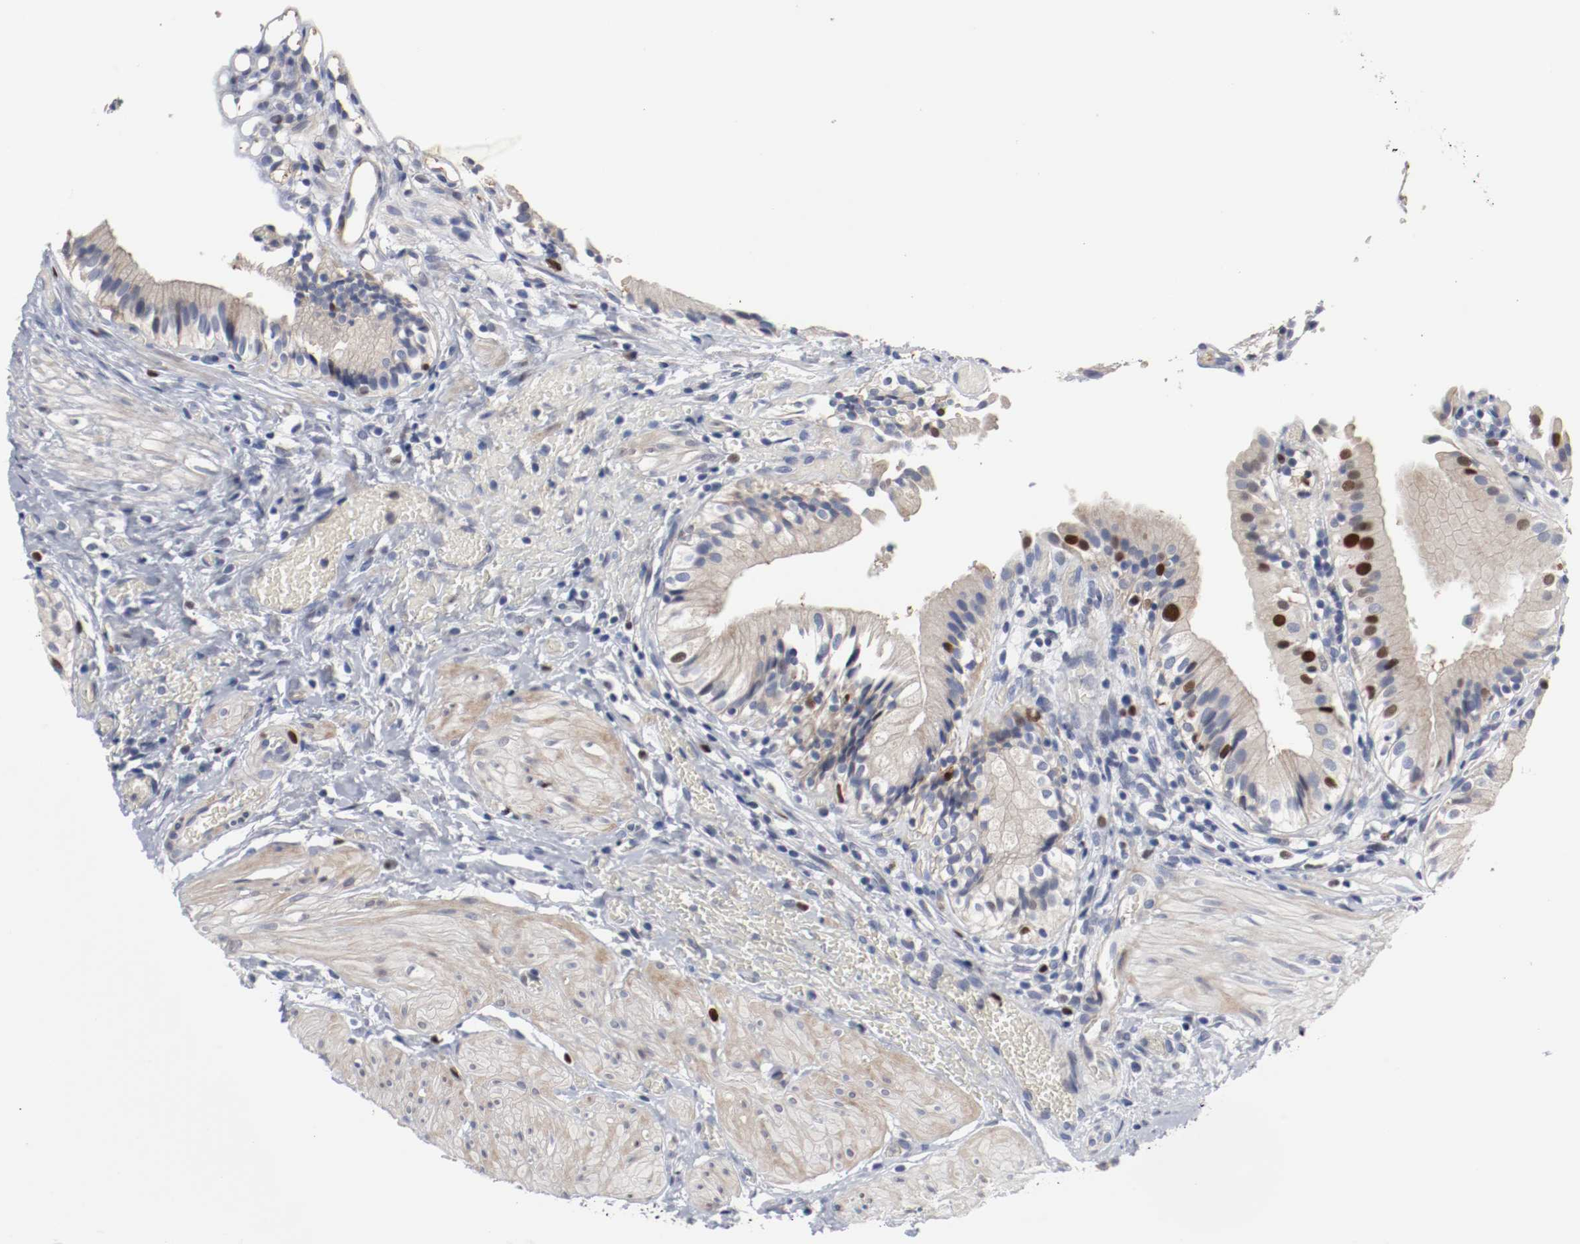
{"staining": {"intensity": "strong", "quantity": "<25%", "location": "nuclear"}, "tissue": "gallbladder", "cell_type": "Glandular cells", "image_type": "normal", "snomed": [{"axis": "morphology", "description": "Normal tissue, NOS"}, {"axis": "topography", "description": "Gallbladder"}], "caption": "Unremarkable gallbladder demonstrates strong nuclear positivity in approximately <25% of glandular cells.", "gene": "MCM6", "patient": {"sex": "male", "age": 65}}